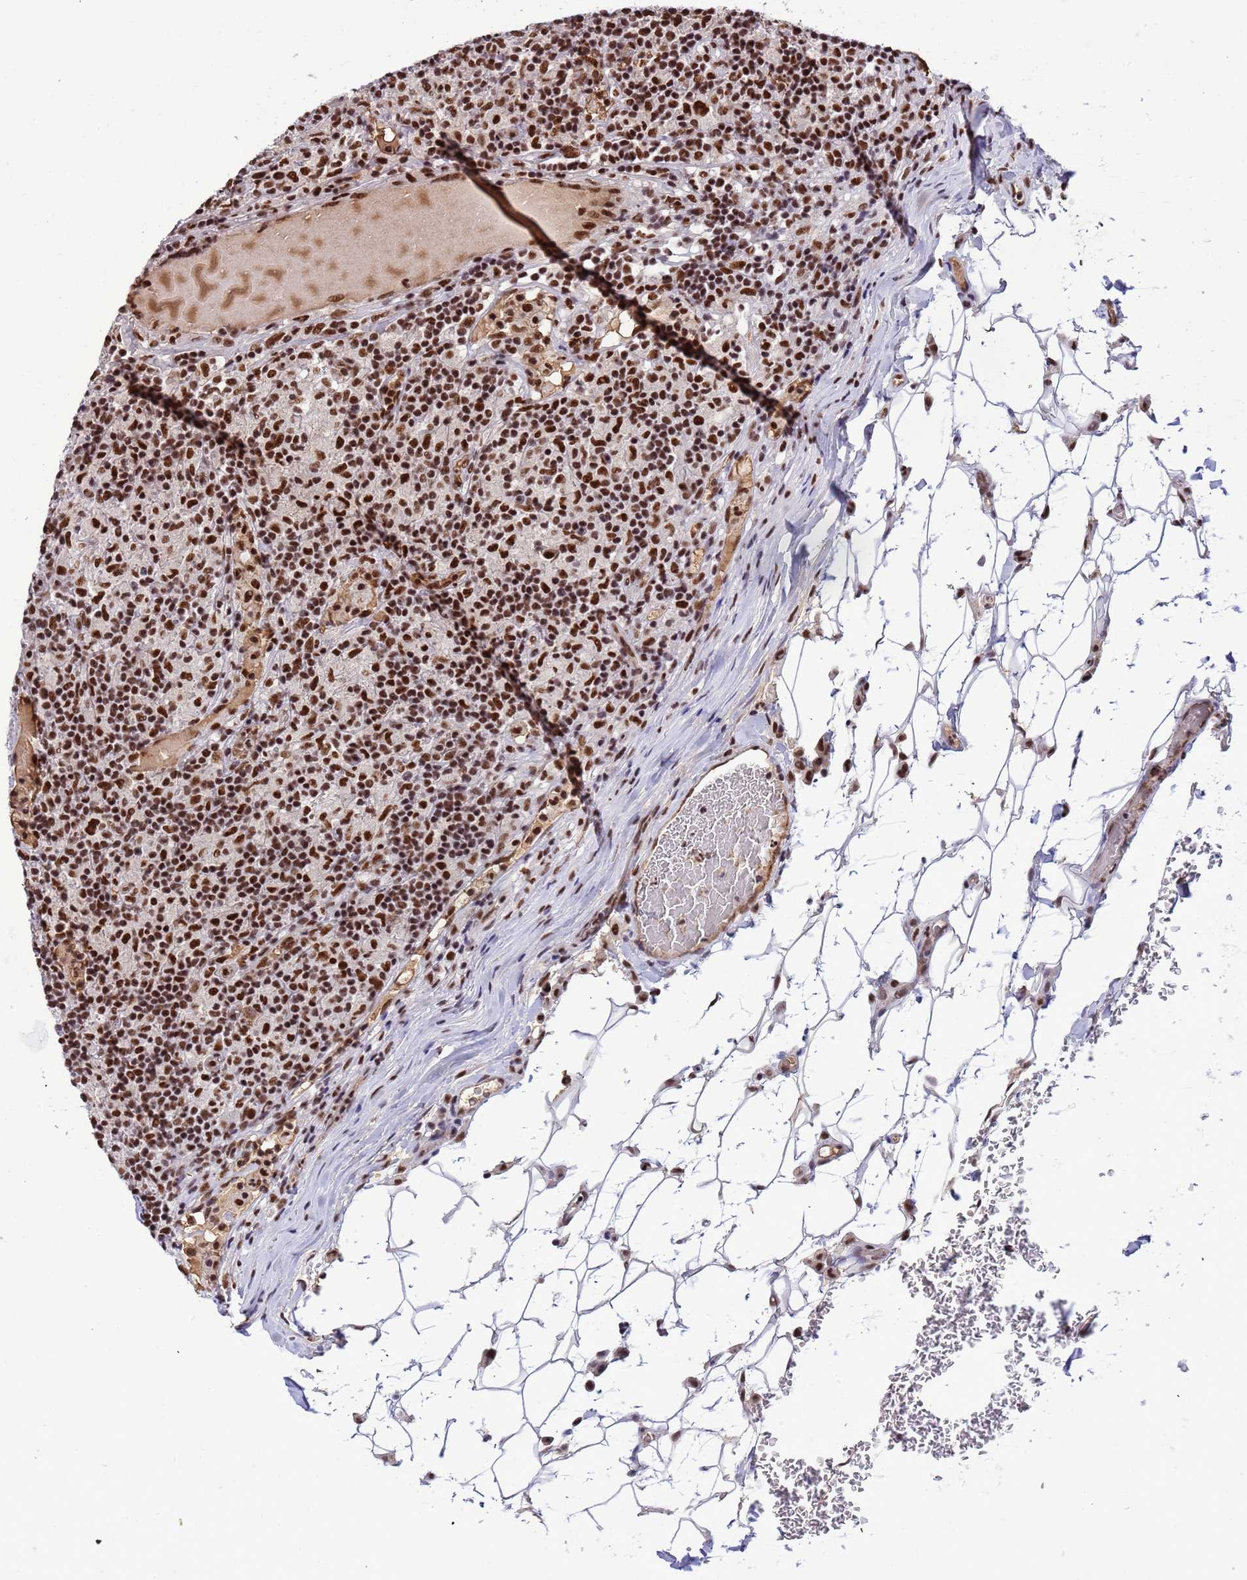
{"staining": {"intensity": "strong", "quantity": ">75%", "location": "nuclear"}, "tissue": "lymphoma", "cell_type": "Tumor cells", "image_type": "cancer", "snomed": [{"axis": "morphology", "description": "Hodgkin's disease, NOS"}, {"axis": "topography", "description": "Lymph node"}], "caption": "Hodgkin's disease stained with immunohistochemistry (IHC) demonstrates strong nuclear expression in about >75% of tumor cells. (IHC, brightfield microscopy, high magnification).", "gene": "SRRT", "patient": {"sex": "male", "age": 70}}